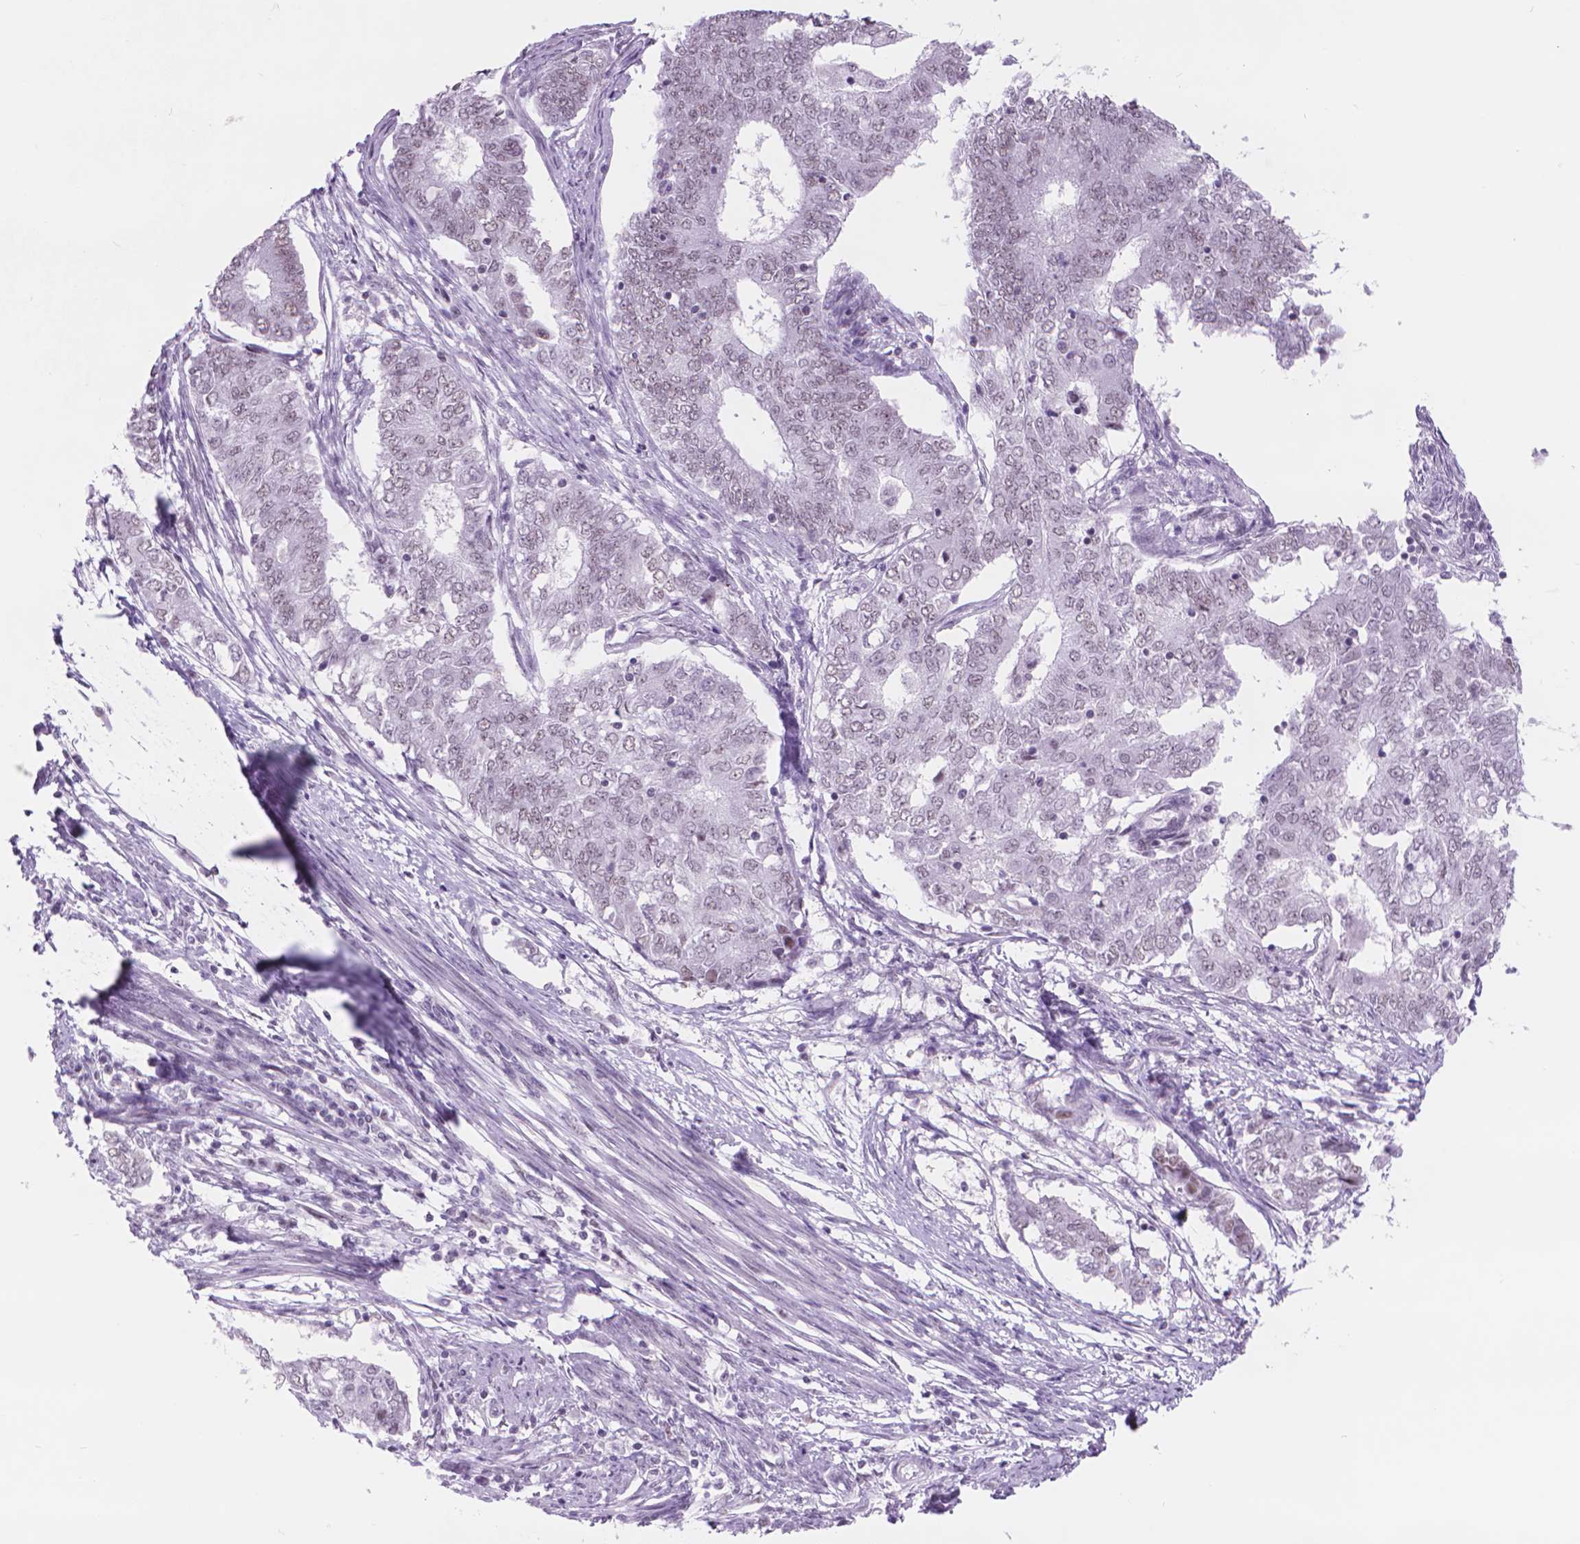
{"staining": {"intensity": "weak", "quantity": "25%-75%", "location": "nuclear"}, "tissue": "endometrial cancer", "cell_type": "Tumor cells", "image_type": "cancer", "snomed": [{"axis": "morphology", "description": "Adenocarcinoma, NOS"}, {"axis": "topography", "description": "Endometrium"}], "caption": "Endometrial adenocarcinoma tissue reveals weak nuclear expression in about 25%-75% of tumor cells, visualized by immunohistochemistry.", "gene": "POLR3D", "patient": {"sex": "female", "age": 62}}